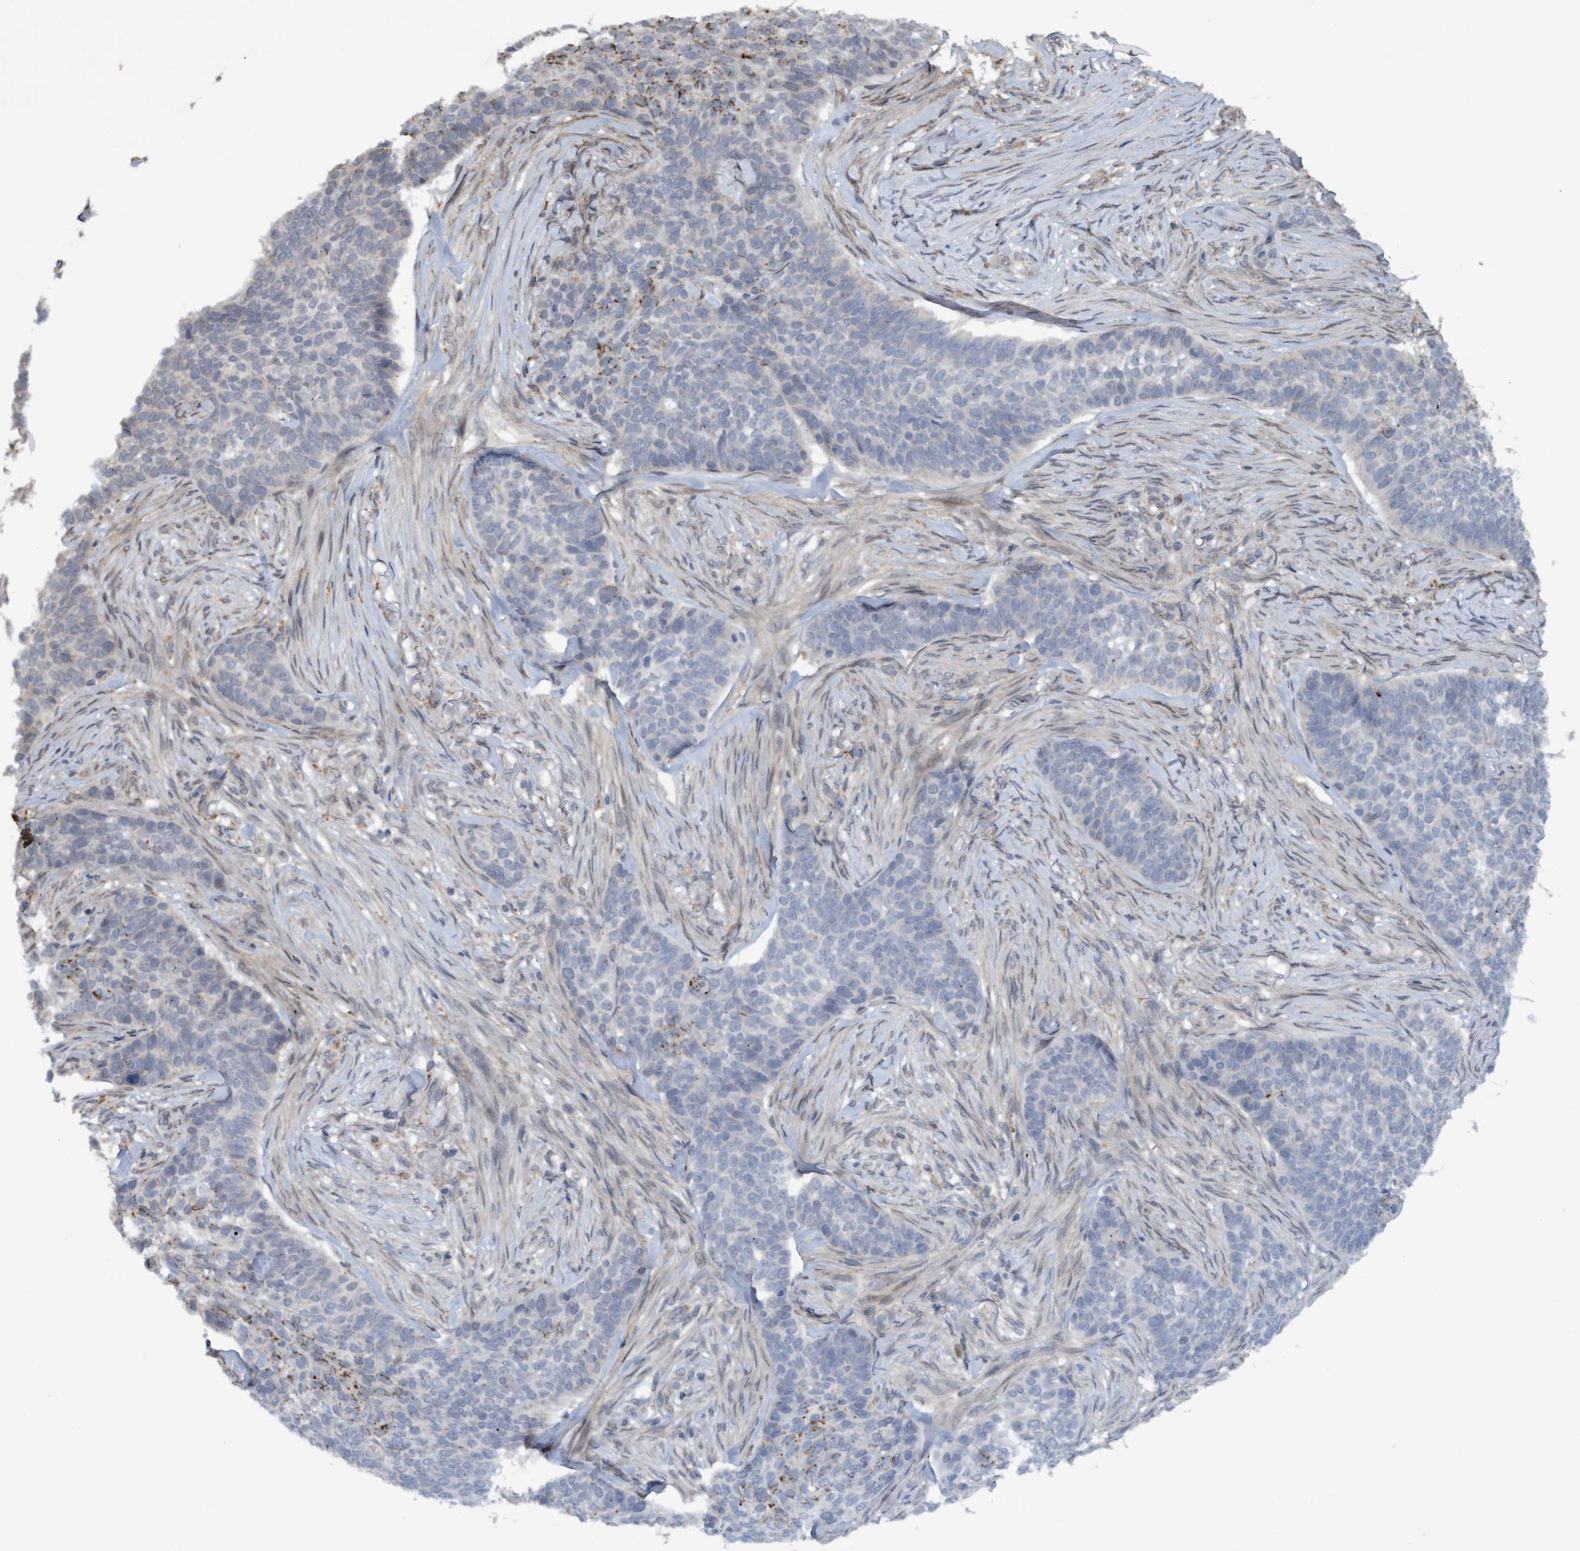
{"staining": {"intensity": "weak", "quantity": "<25%", "location": "cytoplasmic/membranous"}, "tissue": "skin cancer", "cell_type": "Tumor cells", "image_type": "cancer", "snomed": [{"axis": "morphology", "description": "Basal cell carcinoma"}, {"axis": "topography", "description": "Skin"}], "caption": "The image demonstrates no staining of tumor cells in skin cancer. (DAB immunohistochemistry visualized using brightfield microscopy, high magnification).", "gene": "MGLL", "patient": {"sex": "male", "age": 85}}